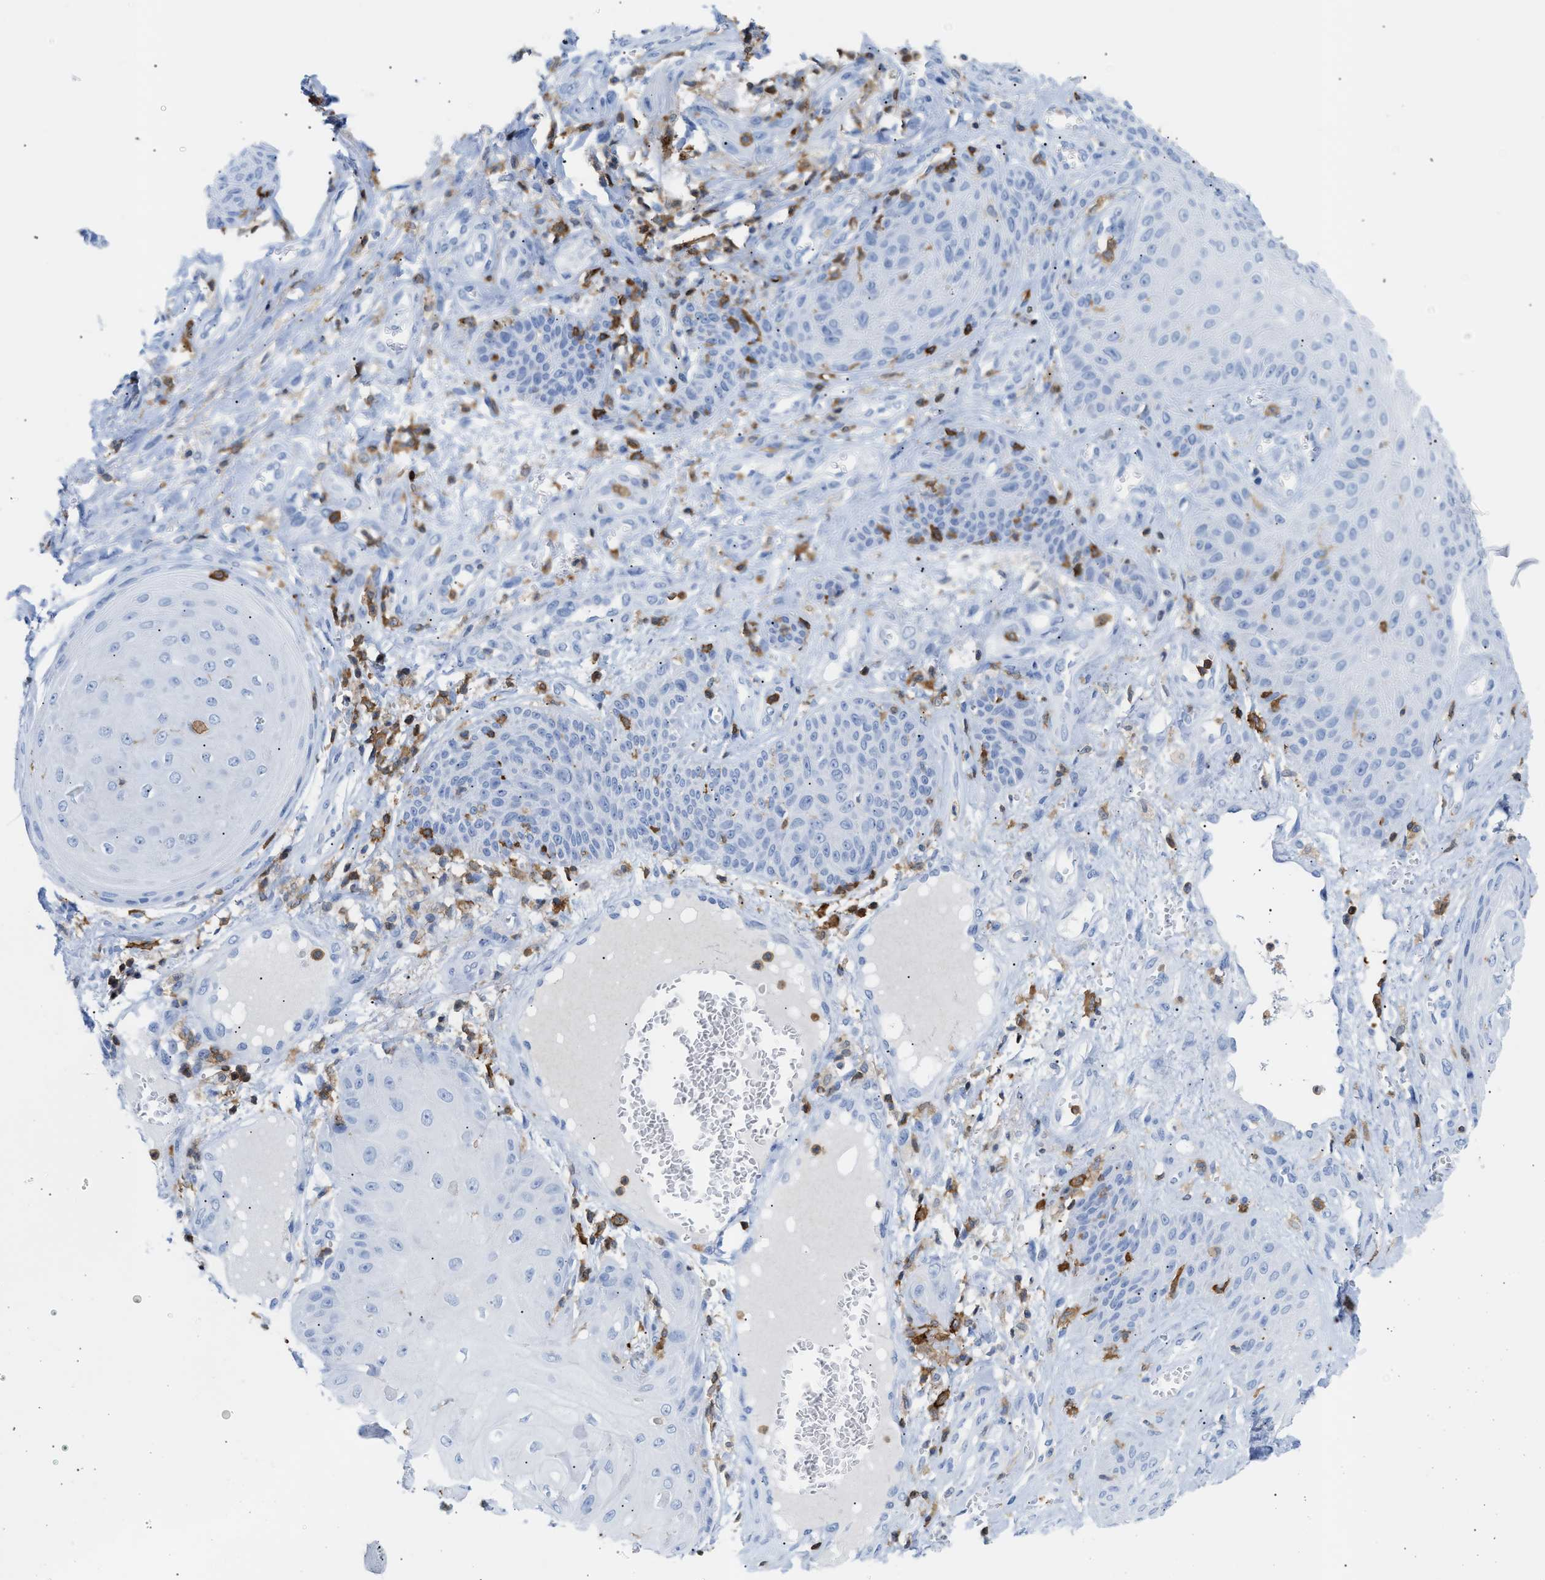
{"staining": {"intensity": "negative", "quantity": "none", "location": "none"}, "tissue": "skin cancer", "cell_type": "Tumor cells", "image_type": "cancer", "snomed": [{"axis": "morphology", "description": "Squamous cell carcinoma, NOS"}, {"axis": "topography", "description": "Skin"}], "caption": "The micrograph displays no staining of tumor cells in skin cancer.", "gene": "LCP1", "patient": {"sex": "male", "age": 74}}